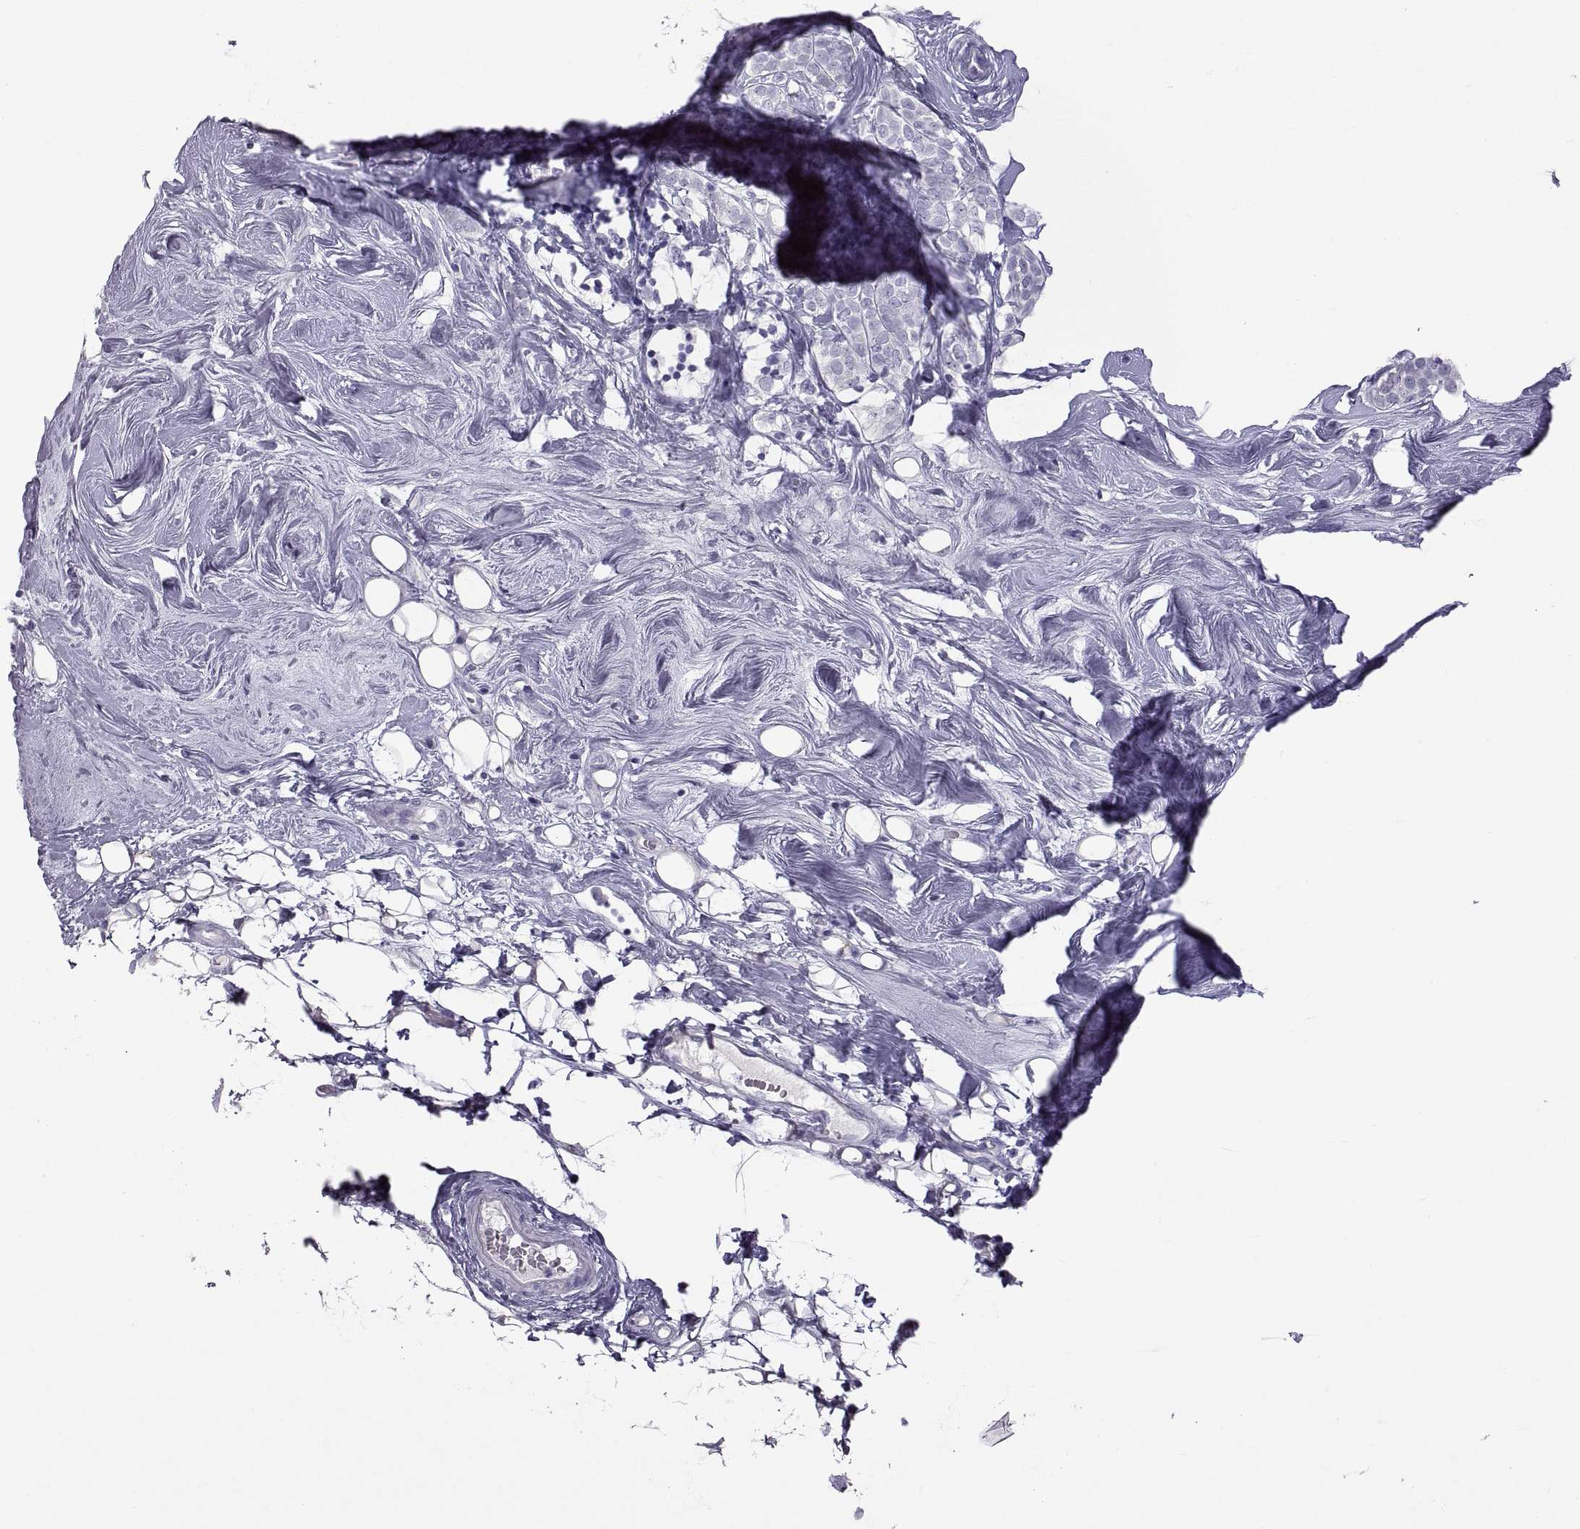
{"staining": {"intensity": "negative", "quantity": "none", "location": "none"}, "tissue": "breast cancer", "cell_type": "Tumor cells", "image_type": "cancer", "snomed": [{"axis": "morphology", "description": "Lobular carcinoma"}, {"axis": "topography", "description": "Breast"}], "caption": "Image shows no protein positivity in tumor cells of lobular carcinoma (breast) tissue.", "gene": "RDM1", "patient": {"sex": "female", "age": 49}}